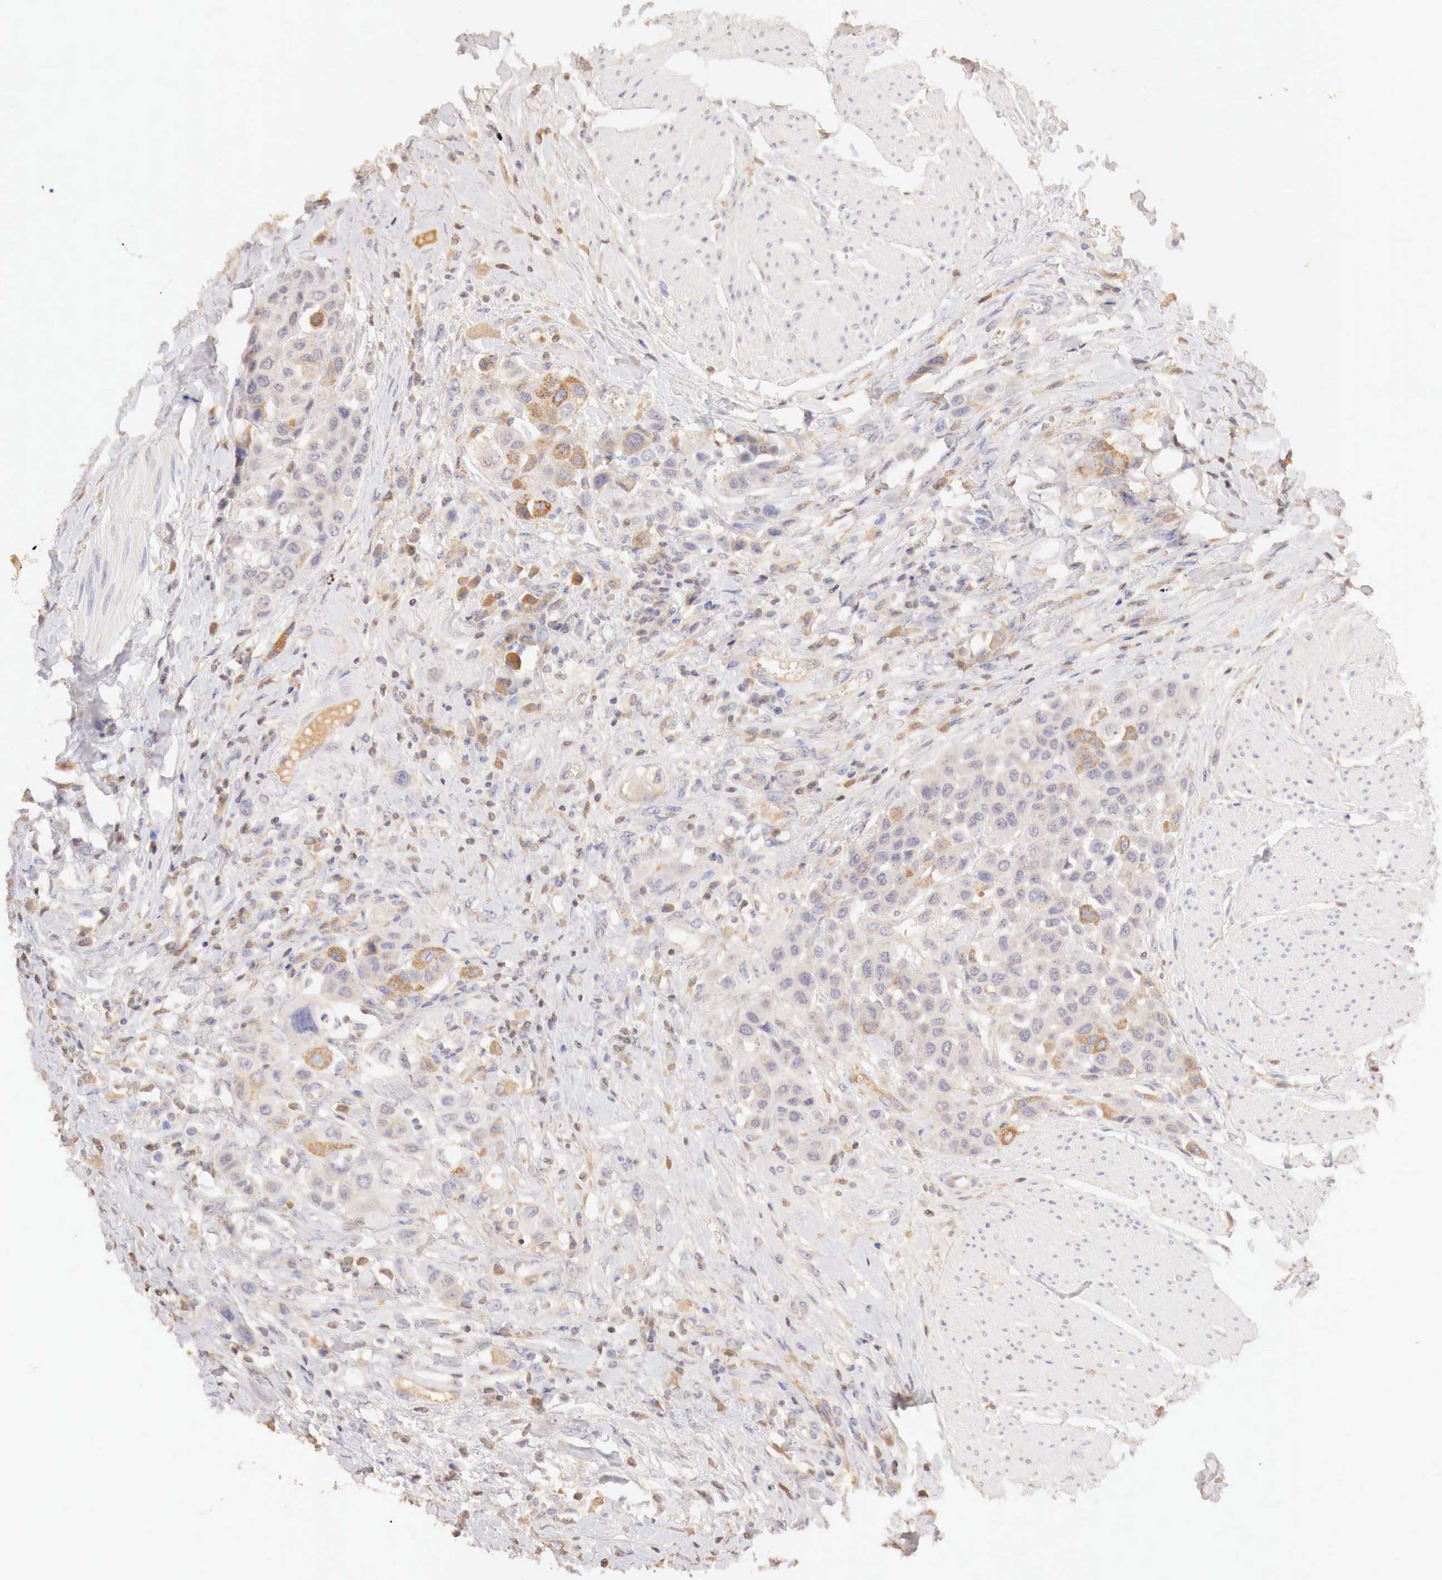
{"staining": {"intensity": "moderate", "quantity": "<25%", "location": "cytoplasmic/membranous"}, "tissue": "urothelial cancer", "cell_type": "Tumor cells", "image_type": "cancer", "snomed": [{"axis": "morphology", "description": "Urothelial carcinoma, High grade"}, {"axis": "topography", "description": "Urinary bladder"}], "caption": "Tumor cells reveal low levels of moderate cytoplasmic/membranous expression in approximately <25% of cells in human urothelial cancer. Nuclei are stained in blue.", "gene": "GATA1", "patient": {"sex": "male", "age": 50}}